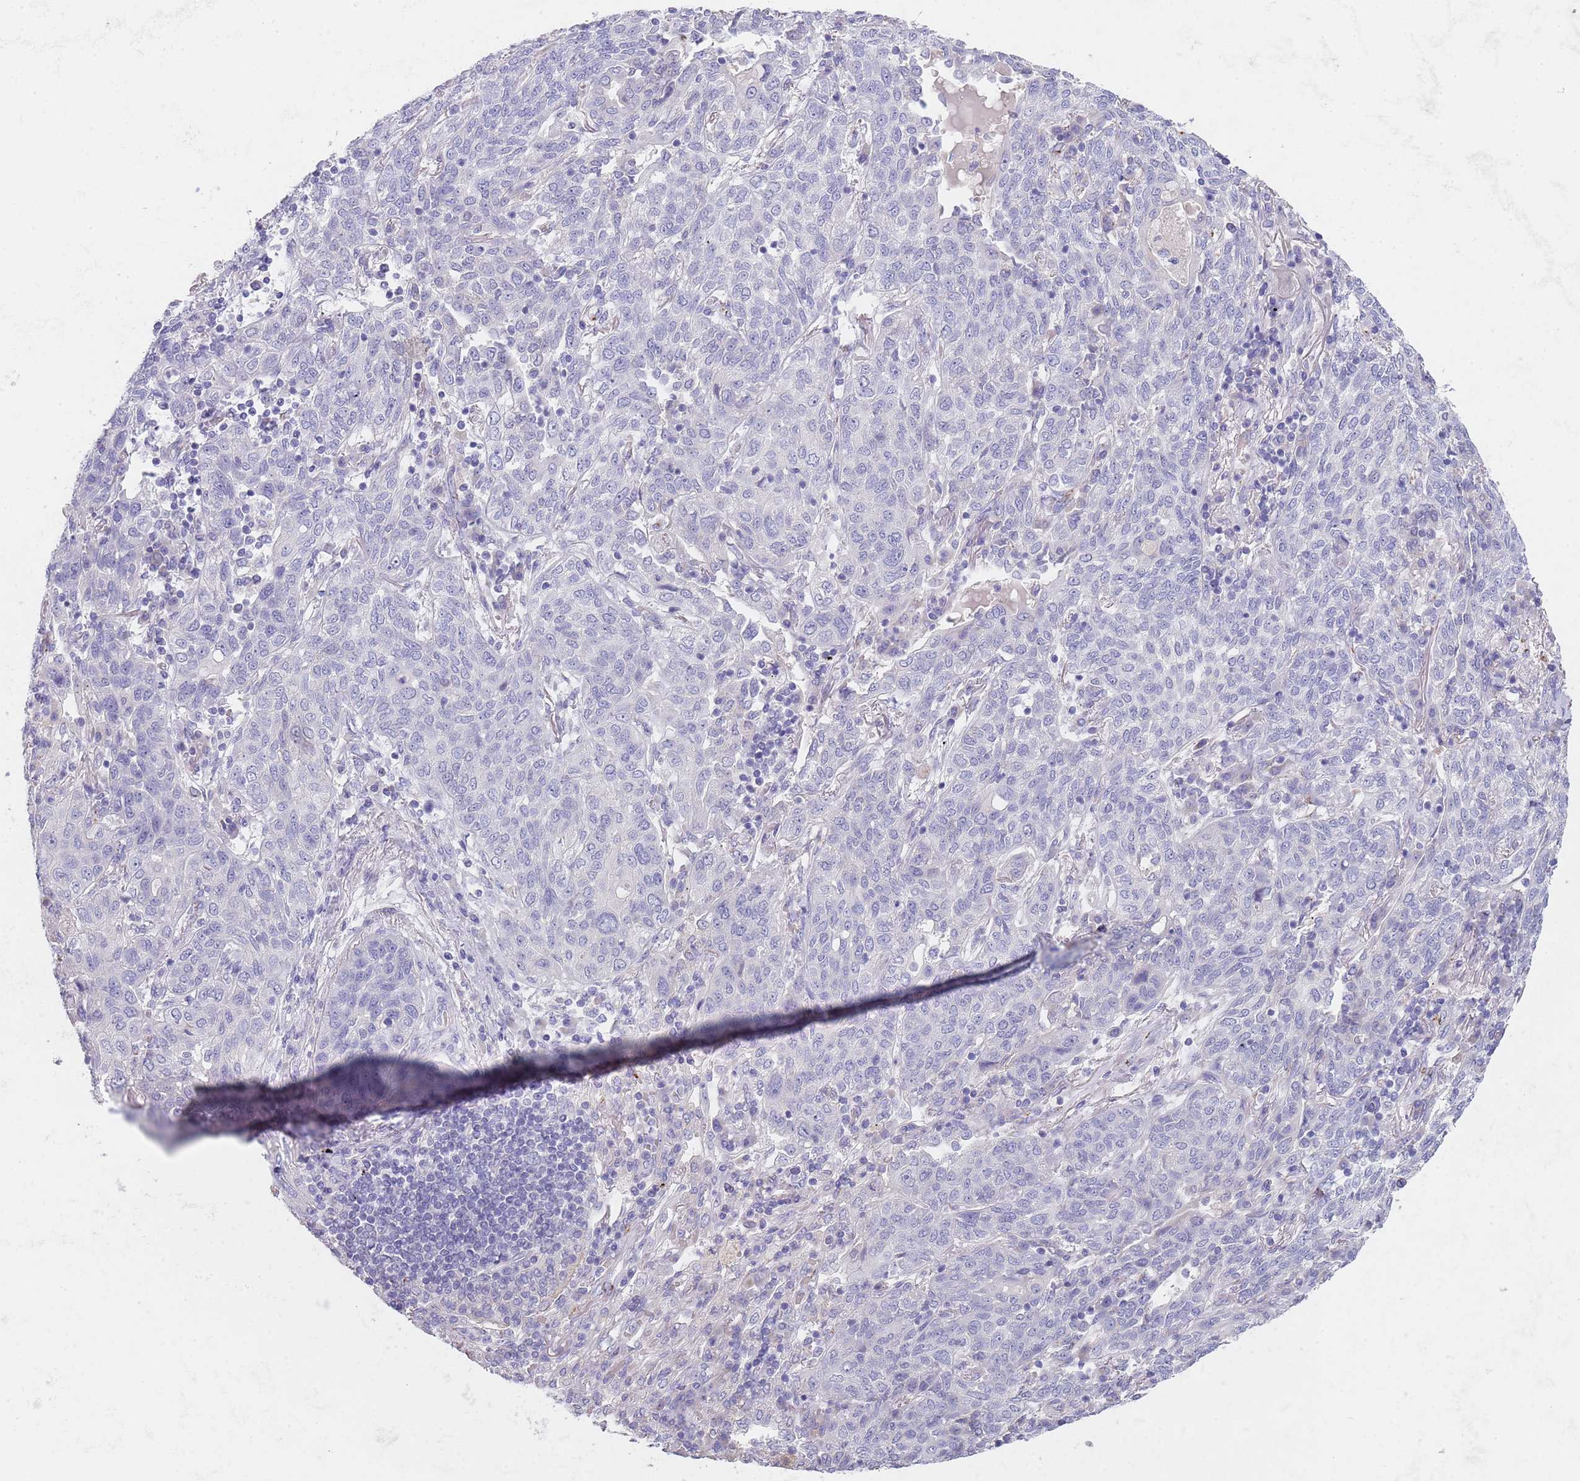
{"staining": {"intensity": "negative", "quantity": "none", "location": "none"}, "tissue": "lung cancer", "cell_type": "Tumor cells", "image_type": "cancer", "snomed": [{"axis": "morphology", "description": "Squamous cell carcinoma, NOS"}, {"axis": "topography", "description": "Lung"}], "caption": "High magnification brightfield microscopy of lung squamous cell carcinoma stained with DAB (brown) and counterstained with hematoxylin (blue): tumor cells show no significant positivity.", "gene": "MAN1C1", "patient": {"sex": "female", "age": 70}}